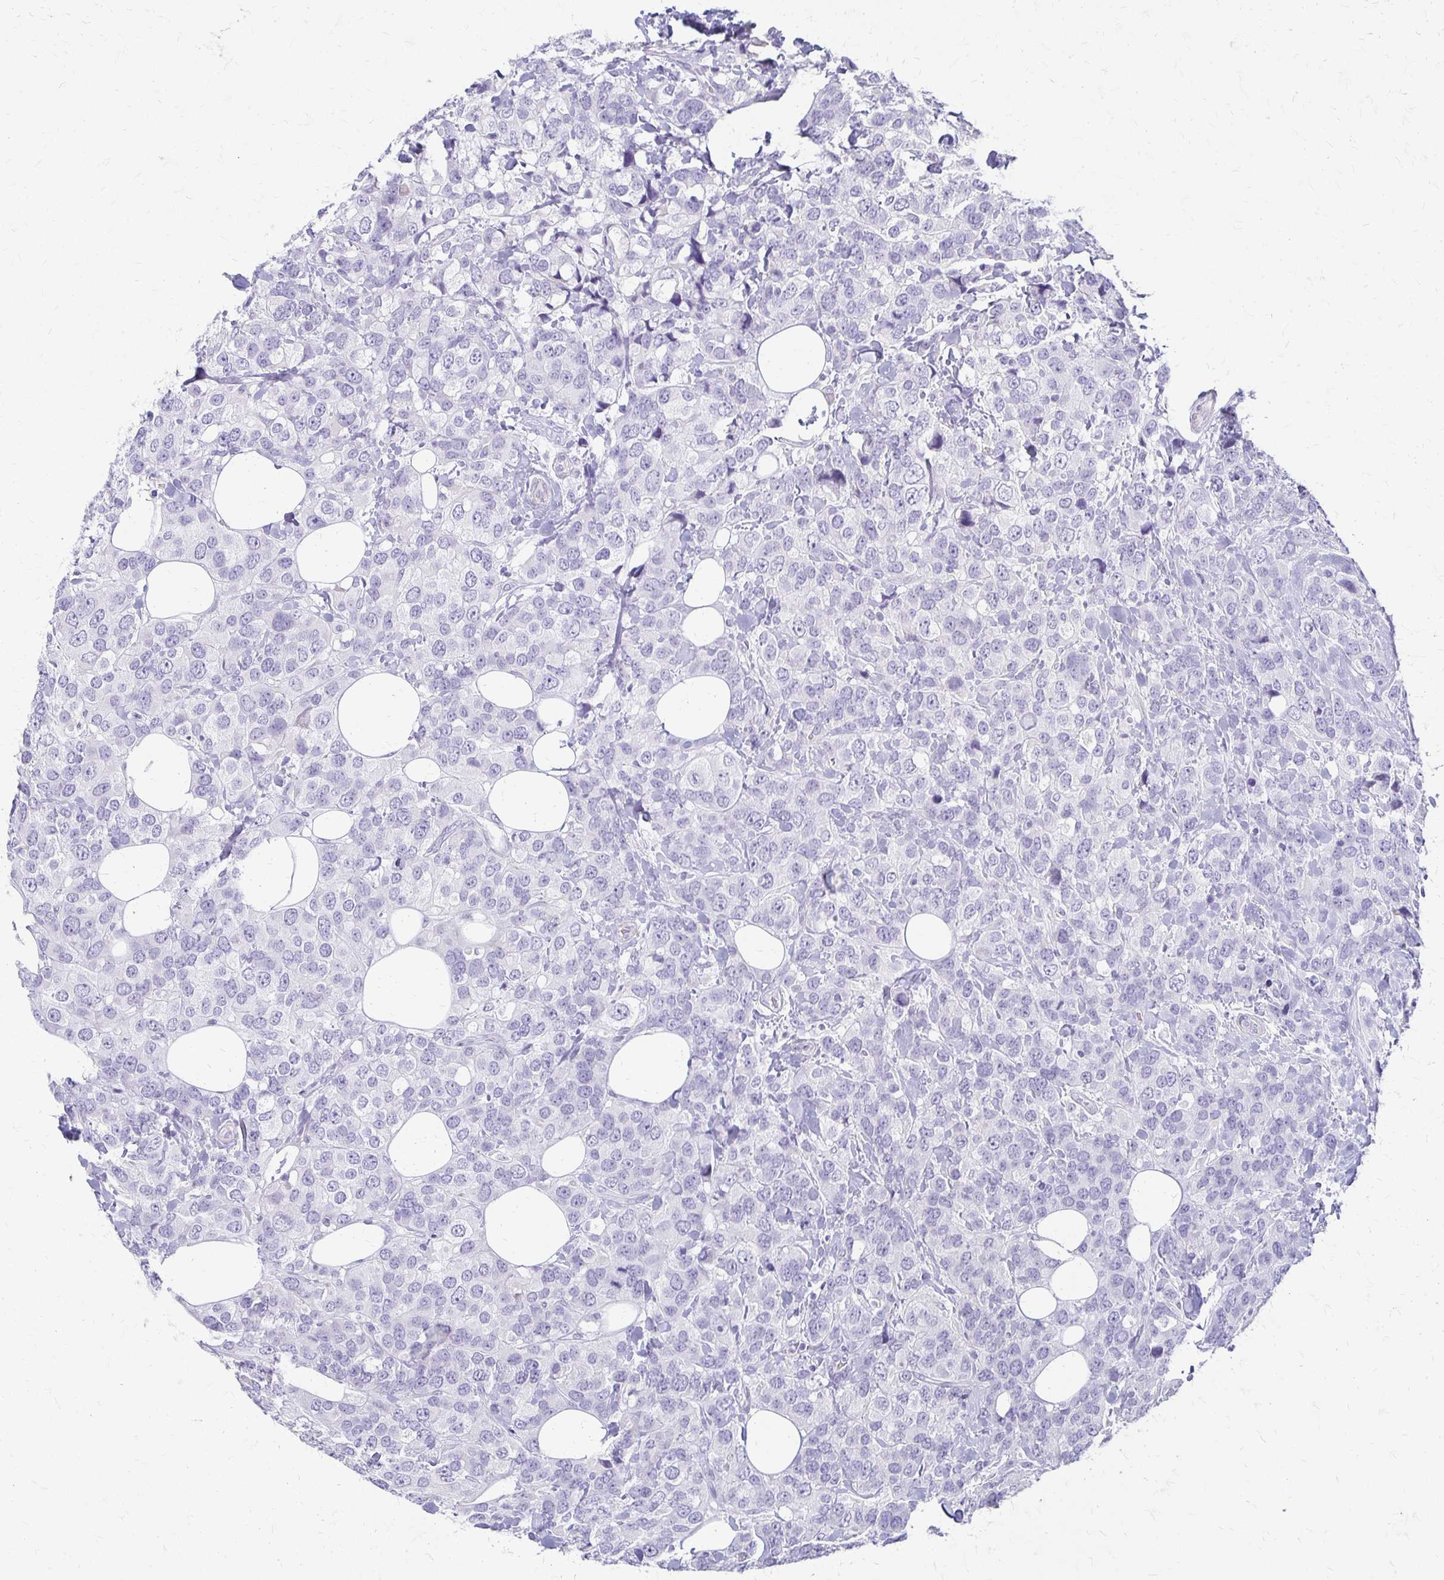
{"staining": {"intensity": "negative", "quantity": "none", "location": "none"}, "tissue": "breast cancer", "cell_type": "Tumor cells", "image_type": "cancer", "snomed": [{"axis": "morphology", "description": "Lobular carcinoma"}, {"axis": "topography", "description": "Breast"}], "caption": "Immunohistochemistry photomicrograph of neoplastic tissue: breast cancer (lobular carcinoma) stained with DAB demonstrates no significant protein expression in tumor cells. The staining is performed using DAB (3,3'-diaminobenzidine) brown chromogen with nuclei counter-stained in using hematoxylin.", "gene": "IVL", "patient": {"sex": "female", "age": 59}}